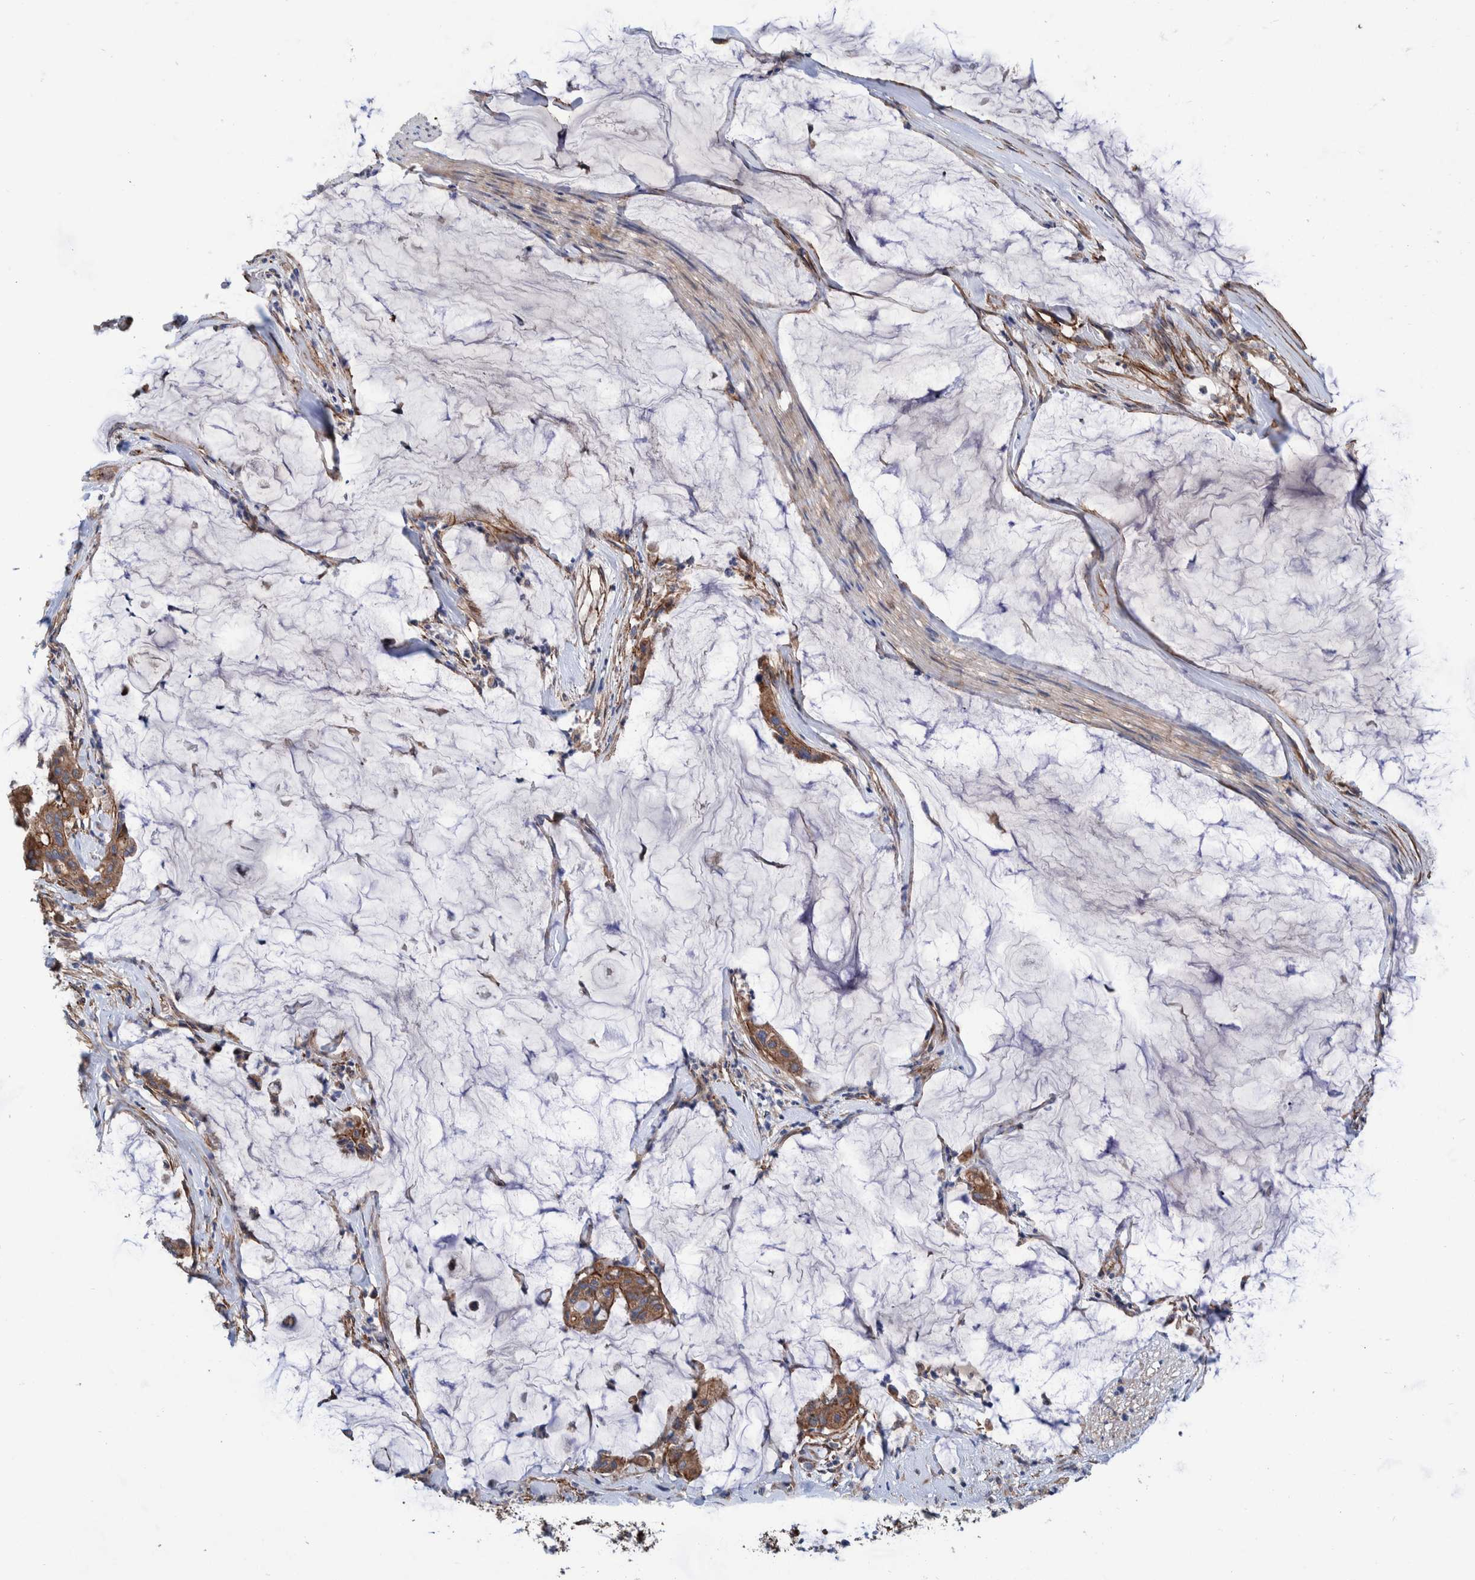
{"staining": {"intensity": "moderate", "quantity": ">75%", "location": "cytoplasmic/membranous"}, "tissue": "pancreatic cancer", "cell_type": "Tumor cells", "image_type": "cancer", "snomed": [{"axis": "morphology", "description": "Adenocarcinoma, NOS"}, {"axis": "topography", "description": "Pancreas"}], "caption": "An immunohistochemistry image of neoplastic tissue is shown. Protein staining in brown labels moderate cytoplasmic/membranous positivity in pancreatic cancer (adenocarcinoma) within tumor cells.", "gene": "SLC25A10", "patient": {"sex": "male", "age": 41}}